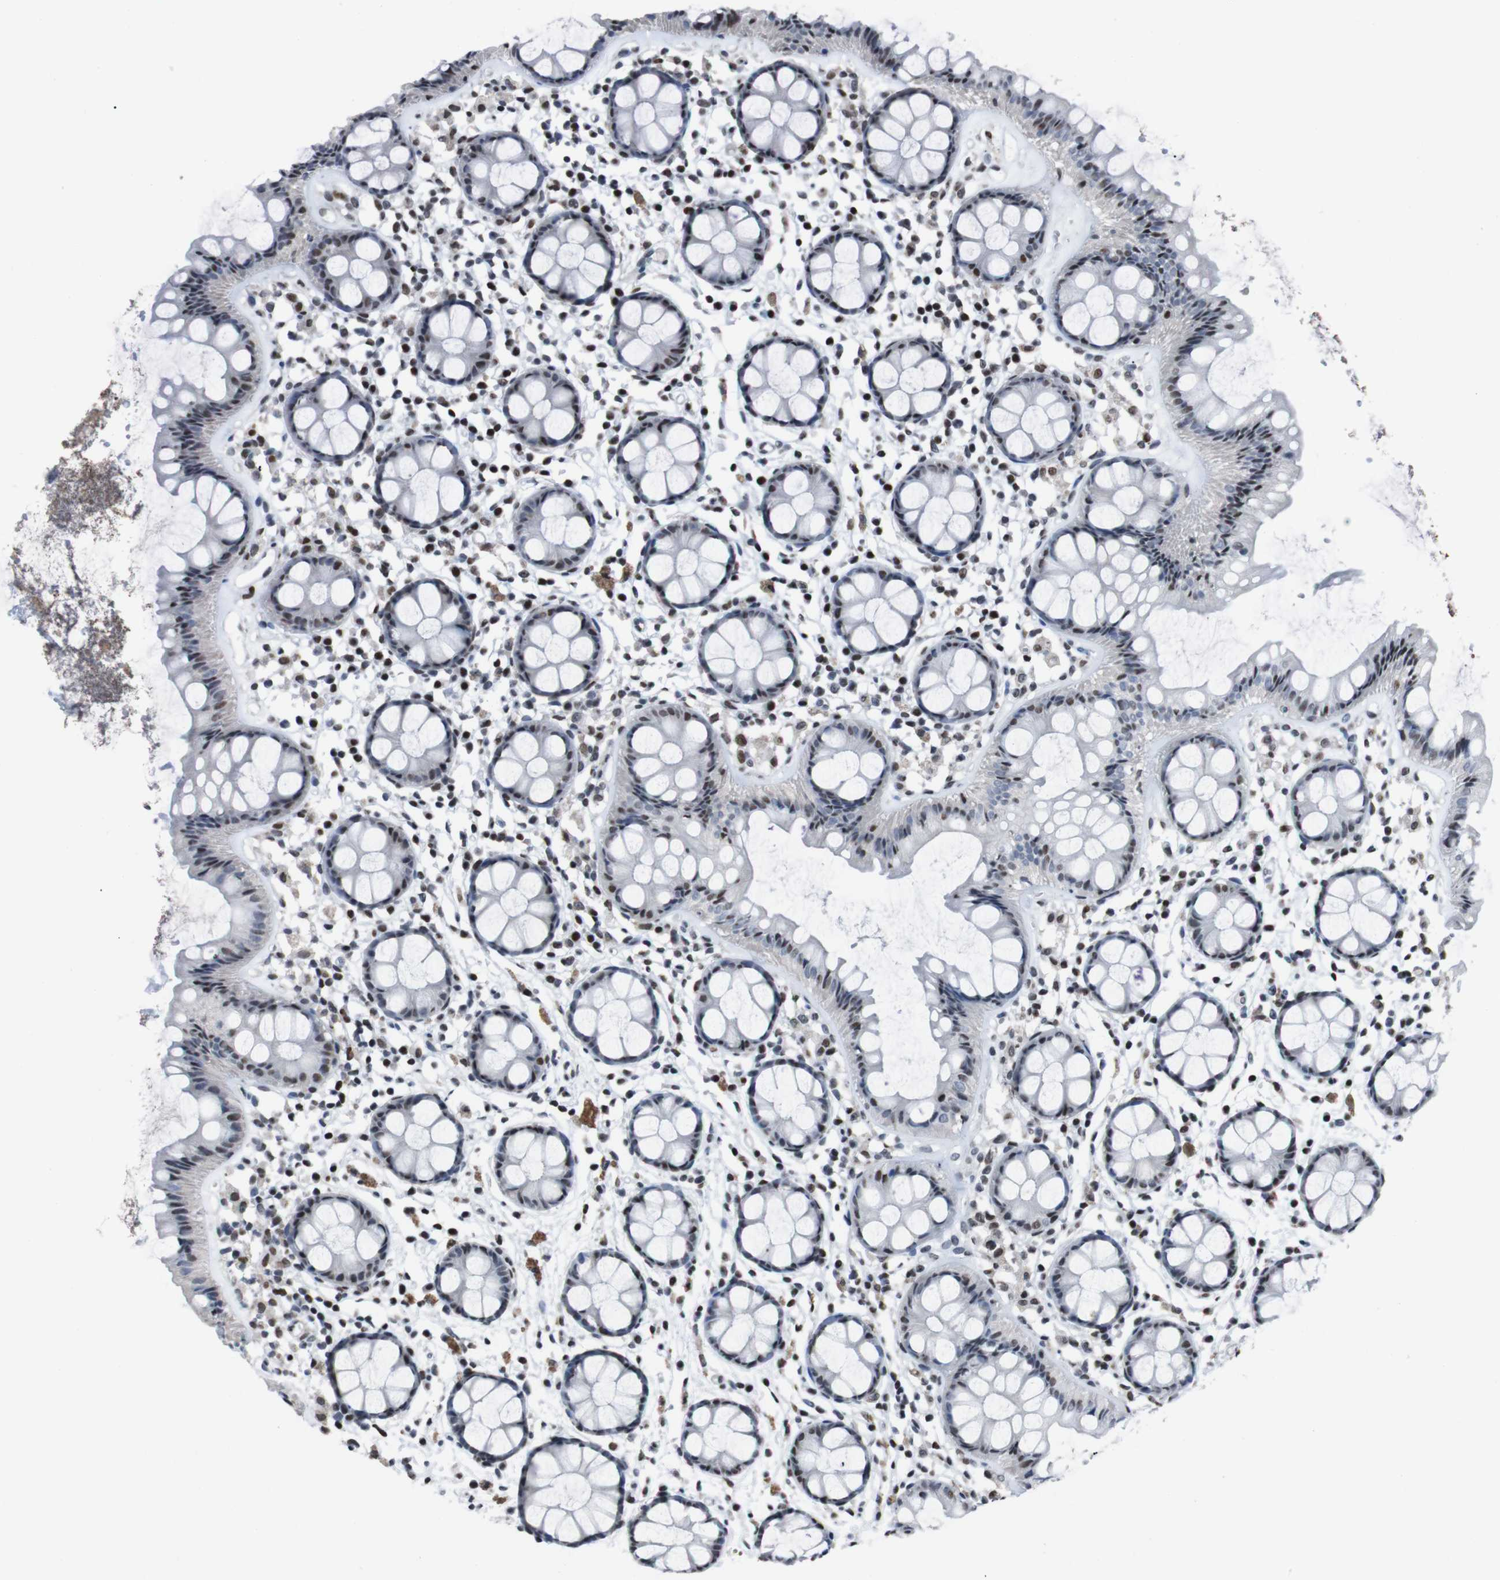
{"staining": {"intensity": "moderate", "quantity": ">75%", "location": "nuclear"}, "tissue": "rectum", "cell_type": "Glandular cells", "image_type": "normal", "snomed": [{"axis": "morphology", "description": "Normal tissue, NOS"}, {"axis": "topography", "description": "Rectum"}], "caption": "Immunohistochemistry of benign human rectum reveals medium levels of moderate nuclear positivity in about >75% of glandular cells. The staining was performed using DAB, with brown indicating positive protein expression. Nuclei are stained blue with hematoxylin.", "gene": "PIP4P2", "patient": {"sex": "female", "age": 66}}